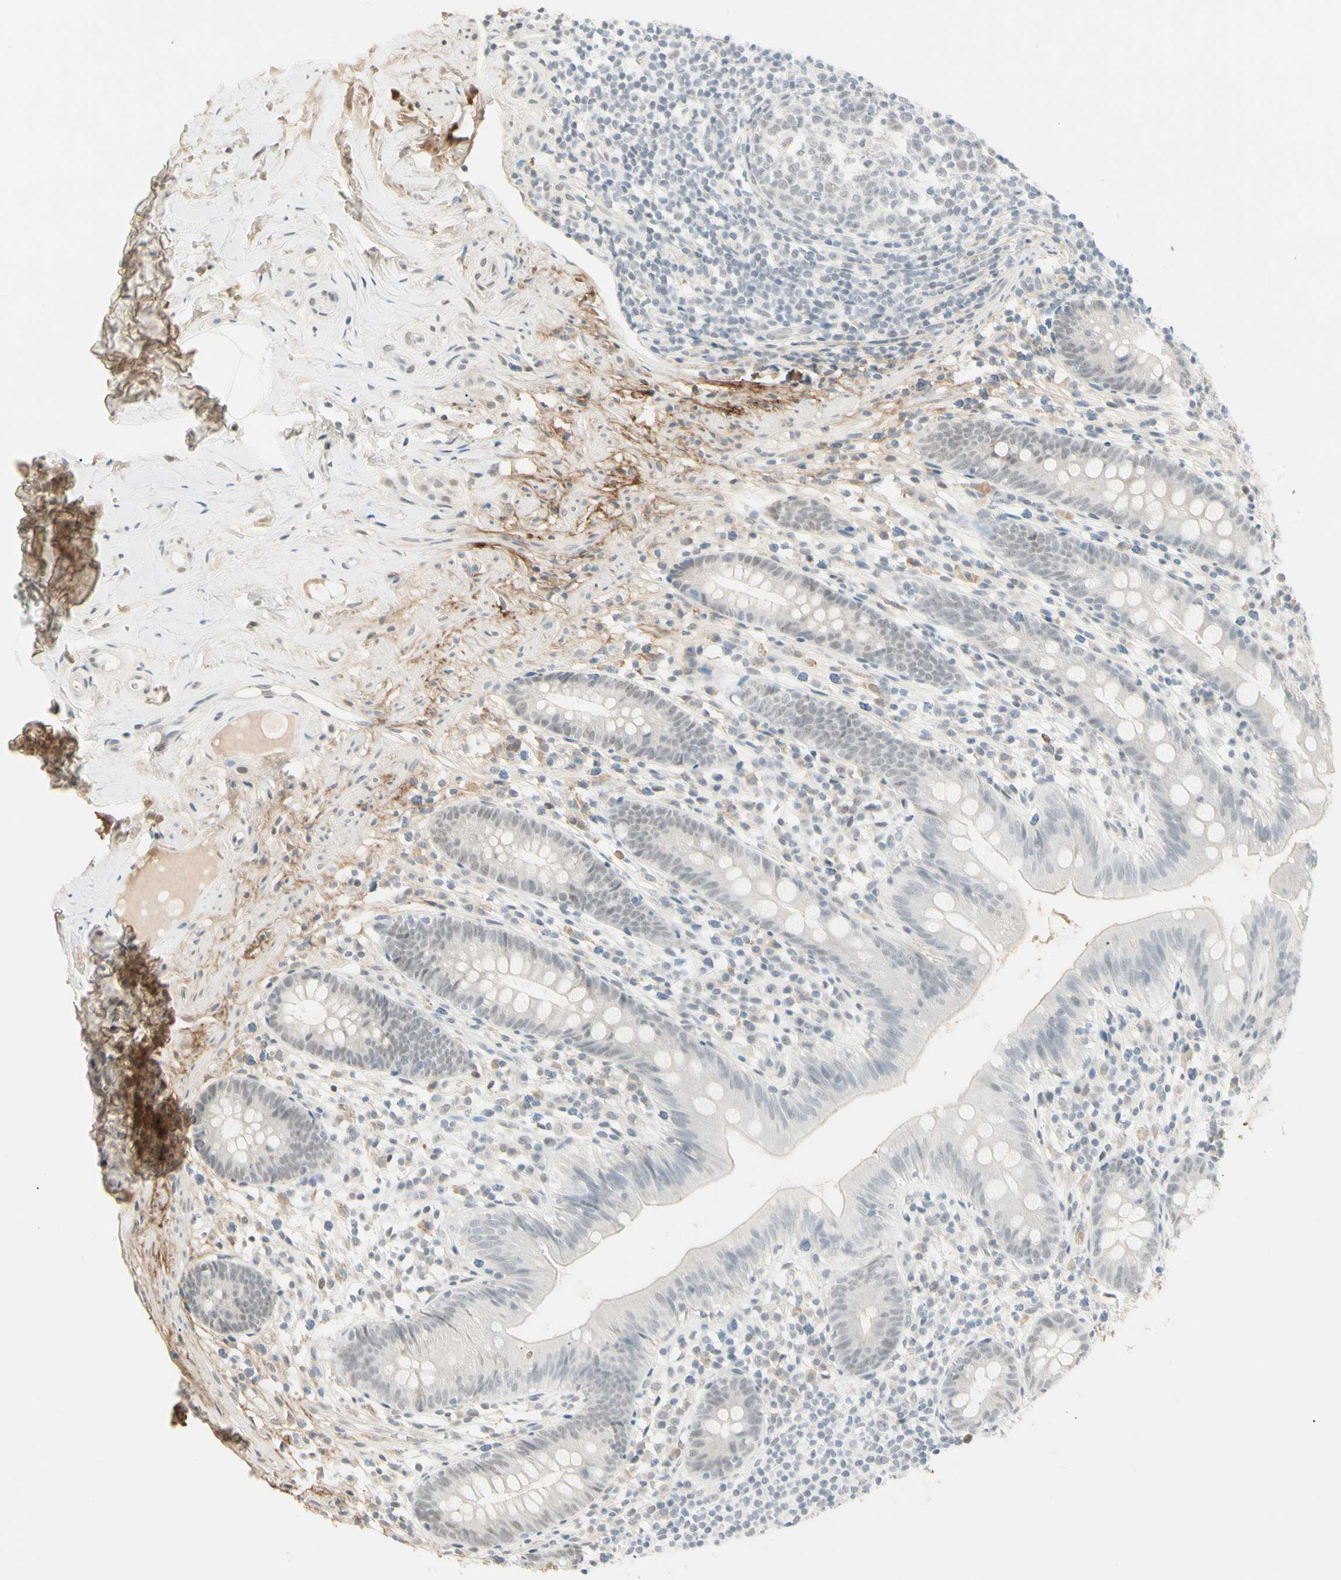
{"staining": {"intensity": "weak", "quantity": "<25%", "location": "nuclear"}, "tissue": "appendix", "cell_type": "Glandular cells", "image_type": "normal", "snomed": [{"axis": "morphology", "description": "Normal tissue, NOS"}, {"axis": "topography", "description": "Appendix"}], "caption": "This is an IHC photomicrograph of unremarkable appendix. There is no expression in glandular cells.", "gene": "ASPN", "patient": {"sex": "male", "age": 52}}